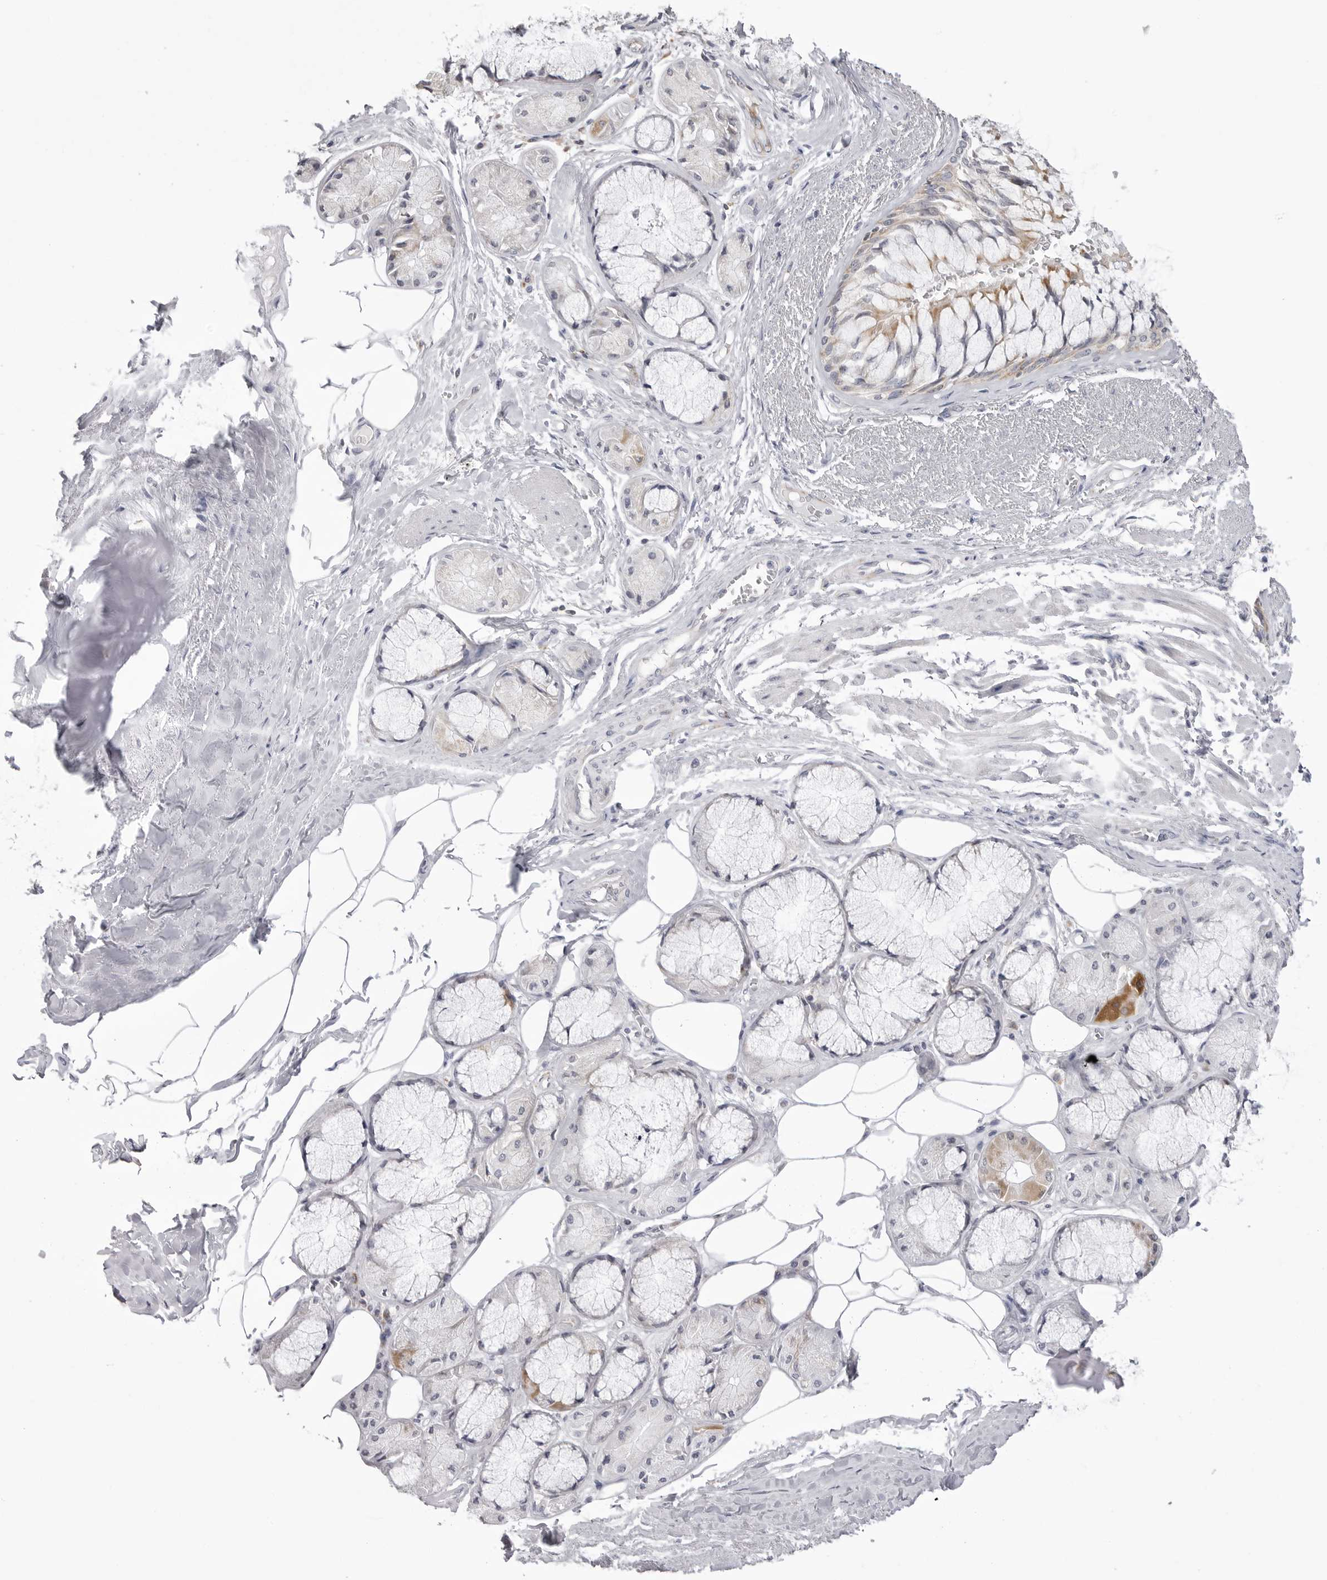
{"staining": {"intensity": "moderate", "quantity": "<25%", "location": "cytoplasmic/membranous"}, "tissue": "bronchus", "cell_type": "Respiratory epithelial cells", "image_type": "normal", "snomed": [{"axis": "morphology", "description": "Normal tissue, NOS"}, {"axis": "topography", "description": "Bronchus"}], "caption": "Immunohistochemistry (IHC) (DAB (3,3'-diaminobenzidine)) staining of normal bronchus exhibits moderate cytoplasmic/membranous protein staining in about <25% of respiratory epithelial cells.", "gene": "TUFM", "patient": {"sex": "male", "age": 66}}